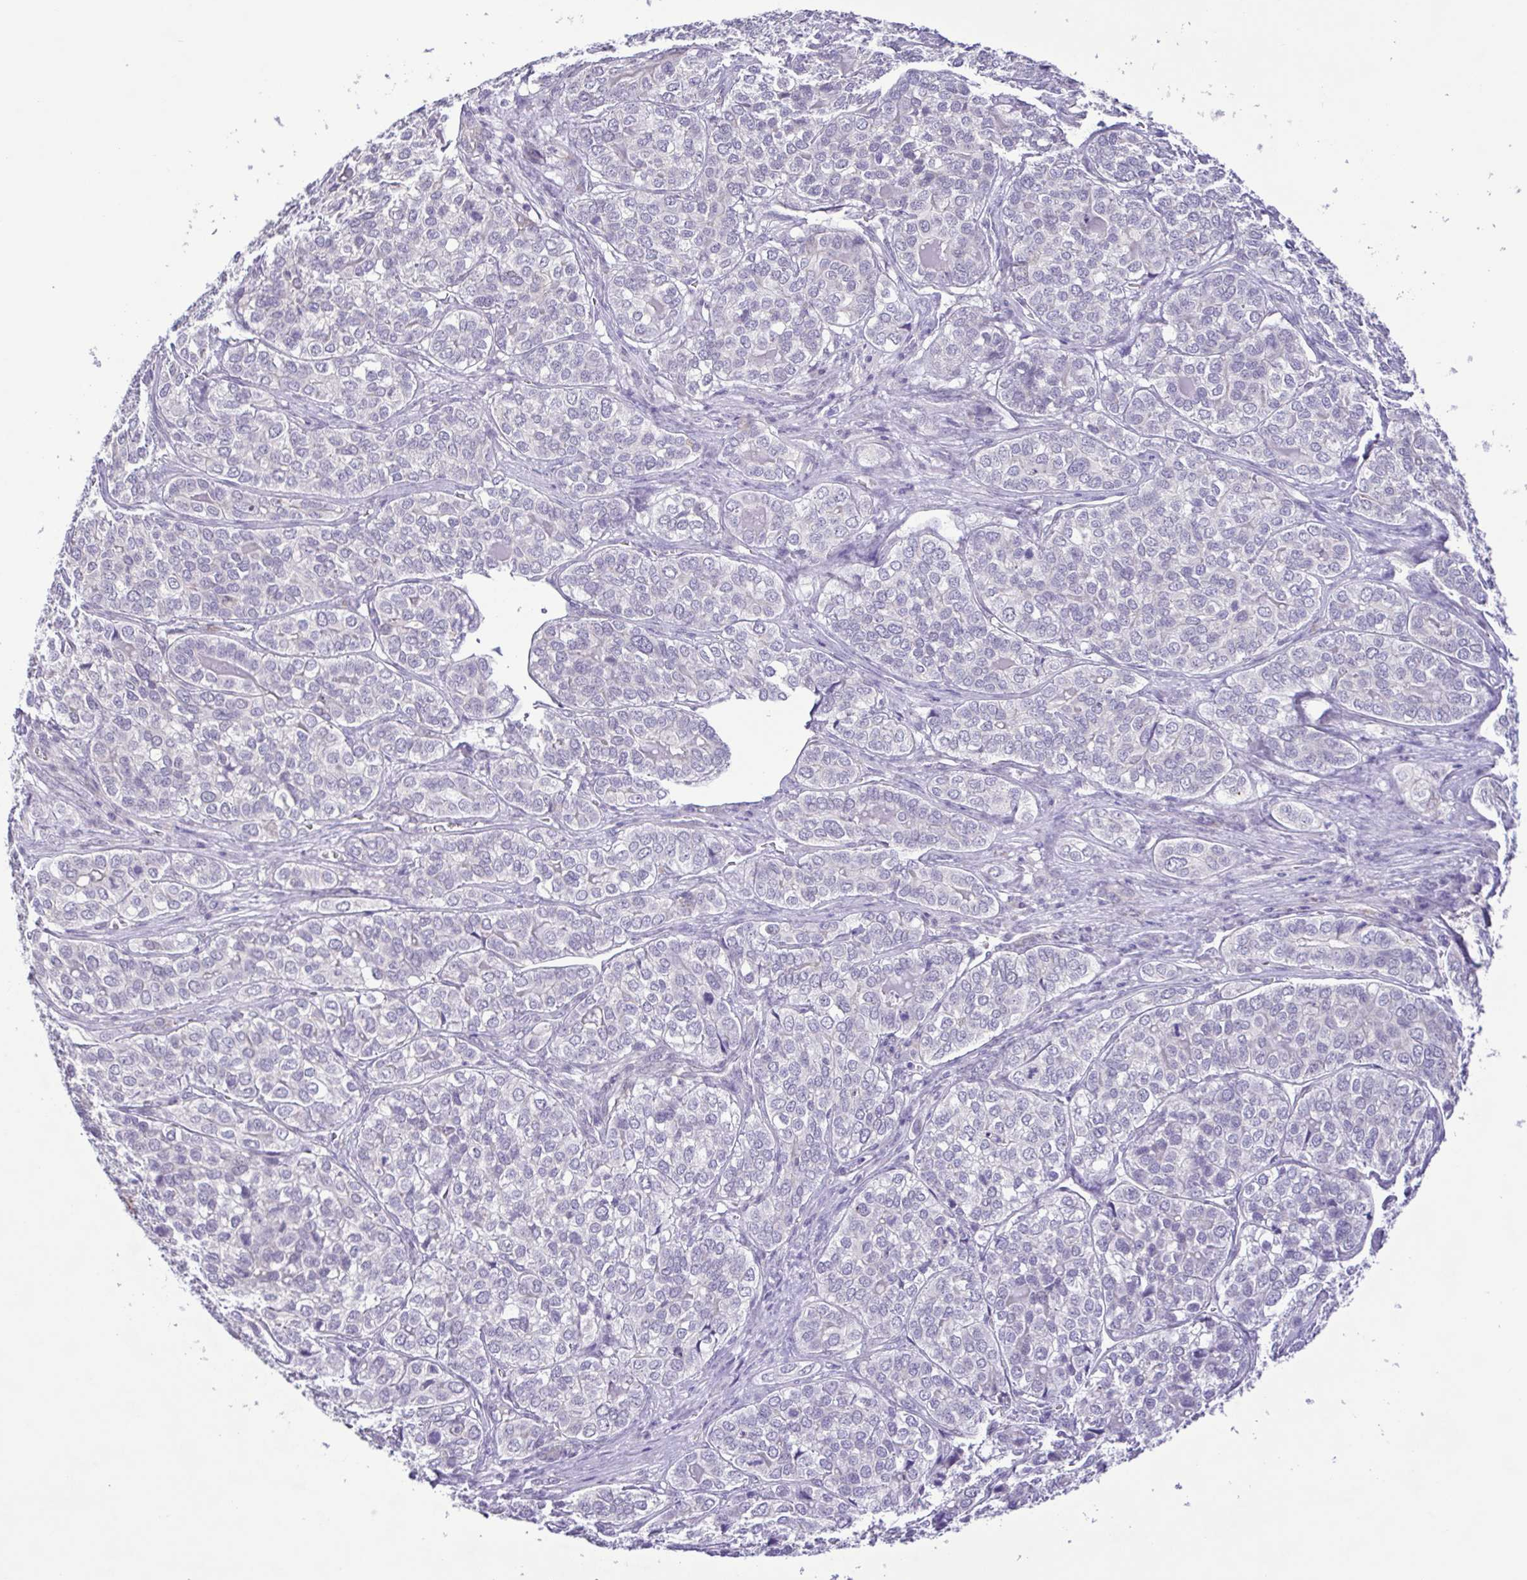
{"staining": {"intensity": "negative", "quantity": "none", "location": "none"}, "tissue": "liver cancer", "cell_type": "Tumor cells", "image_type": "cancer", "snomed": [{"axis": "morphology", "description": "Cholangiocarcinoma"}, {"axis": "topography", "description": "Liver"}], "caption": "Immunohistochemical staining of human liver cancer shows no significant staining in tumor cells.", "gene": "IL1RN", "patient": {"sex": "male", "age": 56}}